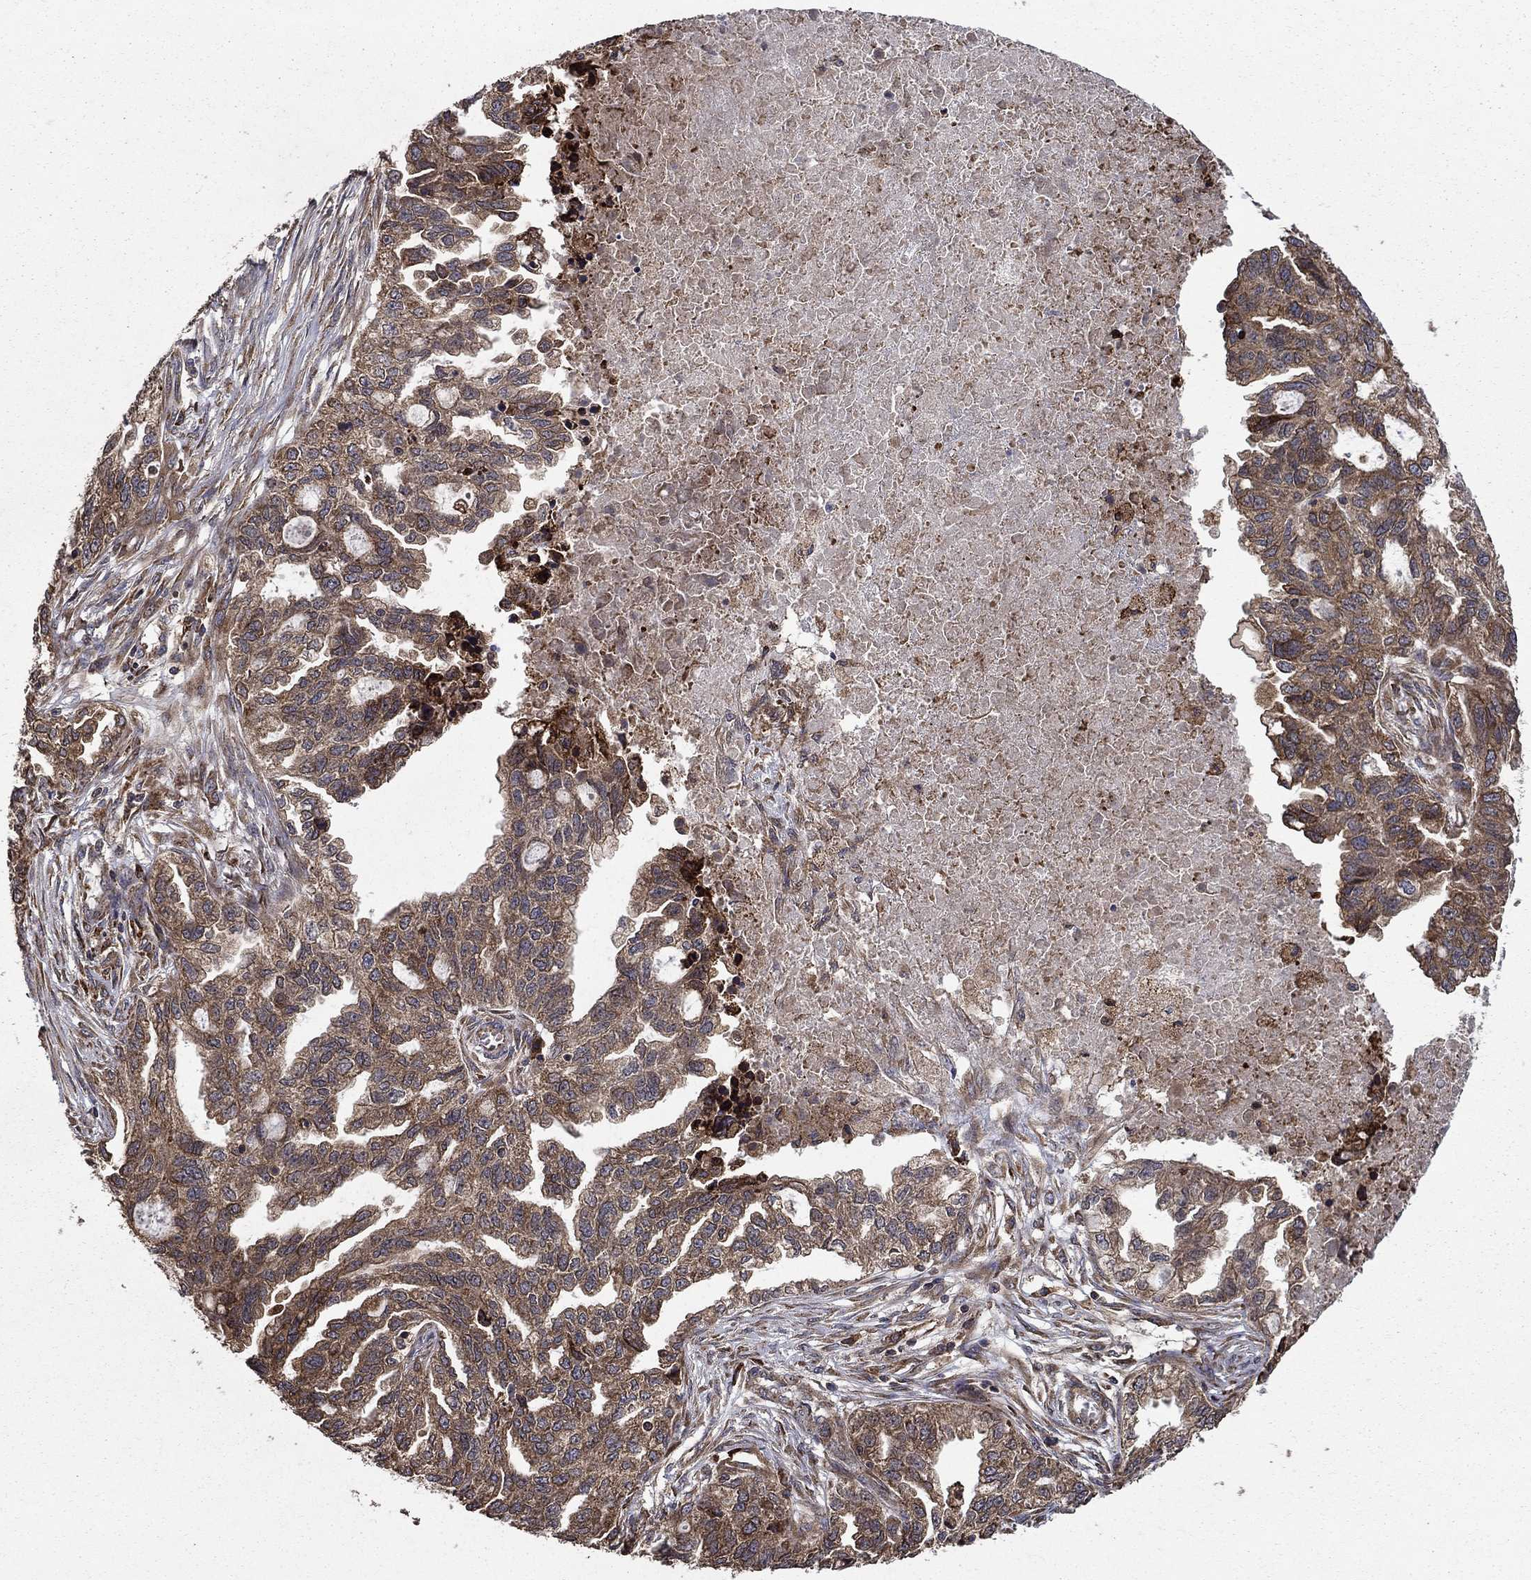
{"staining": {"intensity": "moderate", "quantity": ">75%", "location": "cytoplasmic/membranous"}, "tissue": "ovarian cancer", "cell_type": "Tumor cells", "image_type": "cancer", "snomed": [{"axis": "morphology", "description": "Cystadenocarcinoma, serous, NOS"}, {"axis": "topography", "description": "Ovary"}], "caption": "IHC histopathology image of neoplastic tissue: ovarian cancer (serous cystadenocarcinoma) stained using immunohistochemistry reveals medium levels of moderate protein expression localized specifically in the cytoplasmic/membranous of tumor cells, appearing as a cytoplasmic/membranous brown color.", "gene": "BABAM2", "patient": {"sex": "female", "age": 51}}